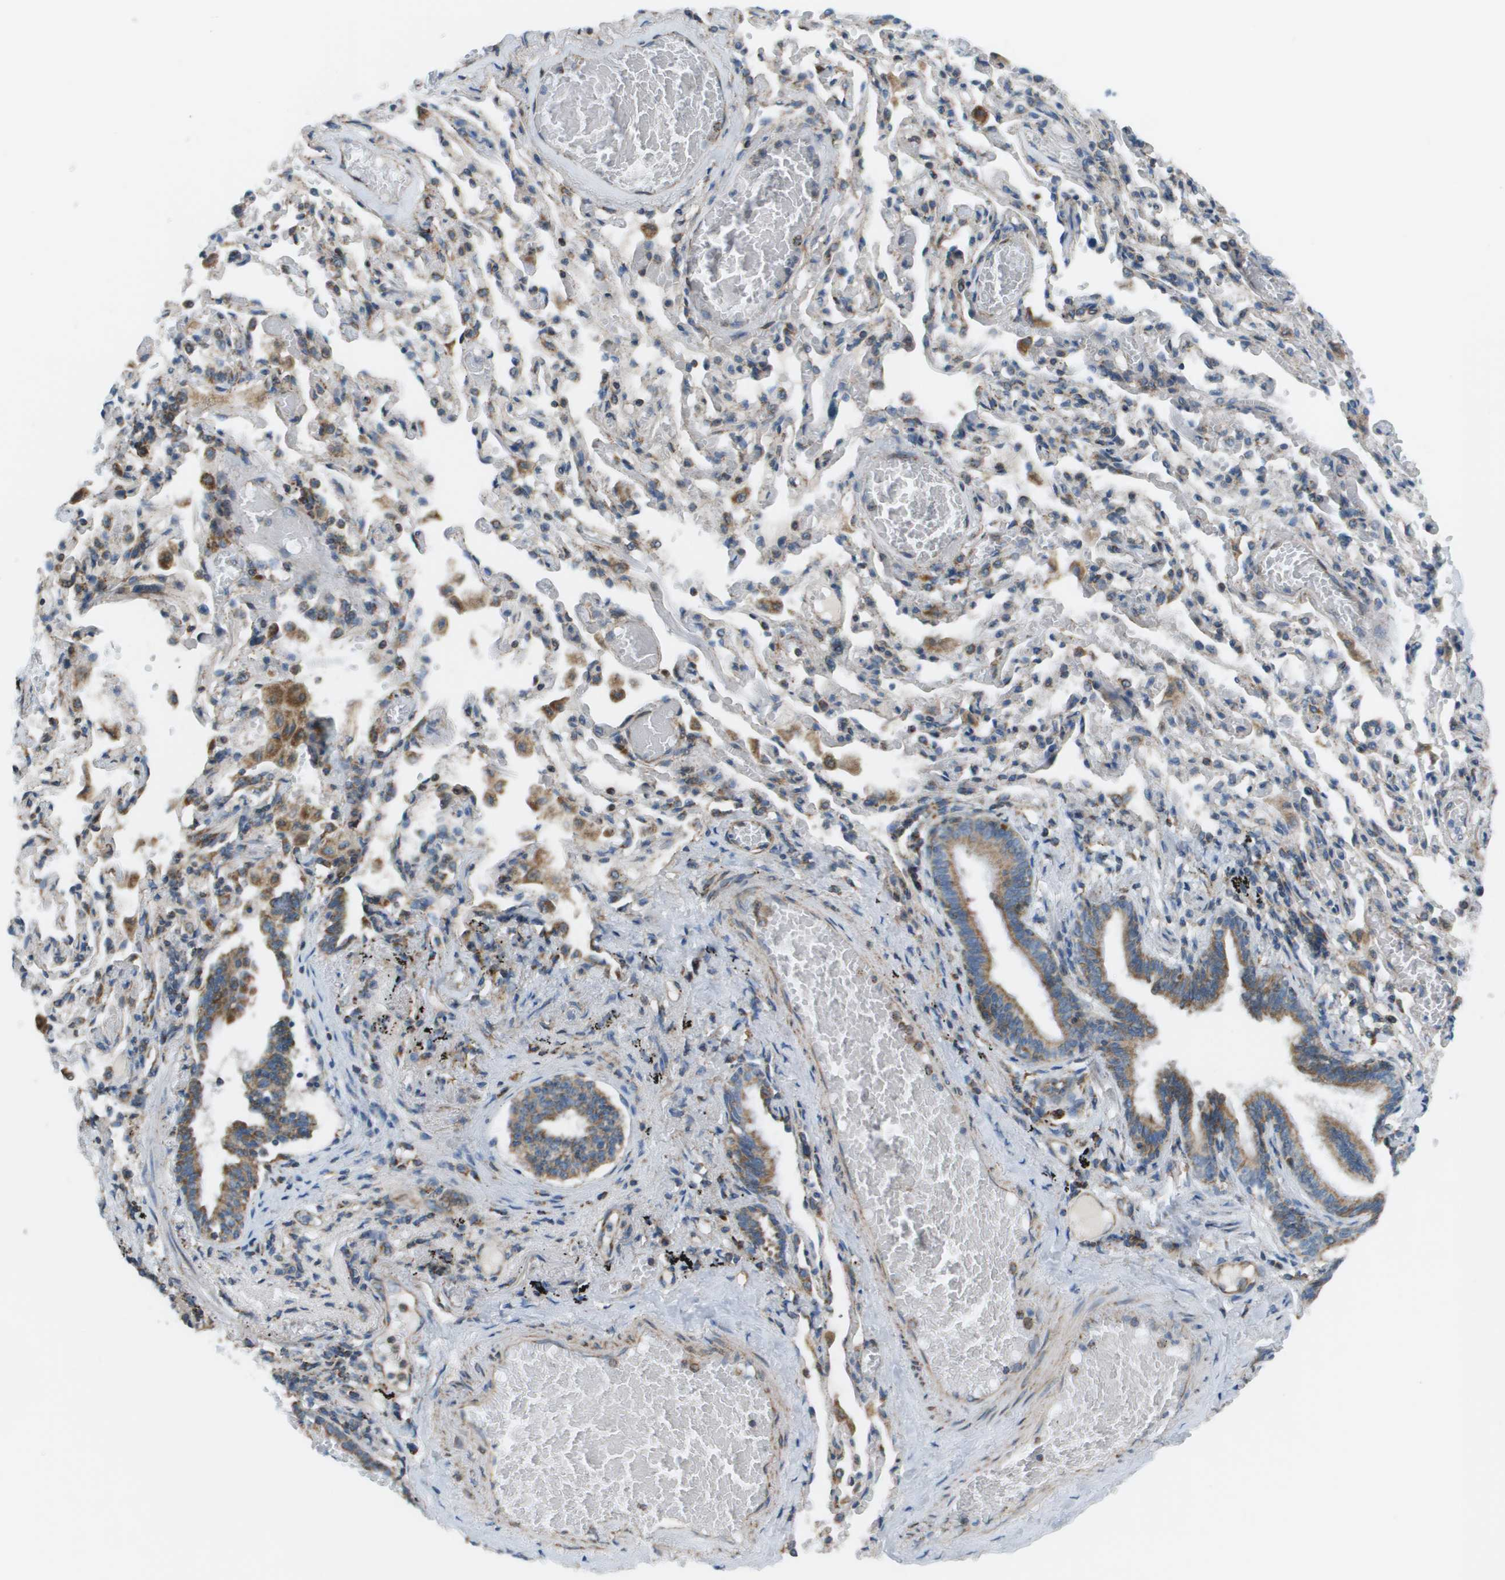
{"staining": {"intensity": "moderate", "quantity": ">75%", "location": "cytoplasmic/membranous"}, "tissue": "bronchus", "cell_type": "Respiratory epithelial cells", "image_type": "normal", "snomed": [{"axis": "morphology", "description": "Normal tissue, NOS"}, {"axis": "morphology", "description": "Inflammation, NOS"}, {"axis": "topography", "description": "Cartilage tissue"}, {"axis": "topography", "description": "Lung"}], "caption": "Bronchus stained with immunohistochemistry displays moderate cytoplasmic/membranous staining in about >75% of respiratory epithelial cells.", "gene": "TAOK3", "patient": {"sex": "male", "age": 71}}